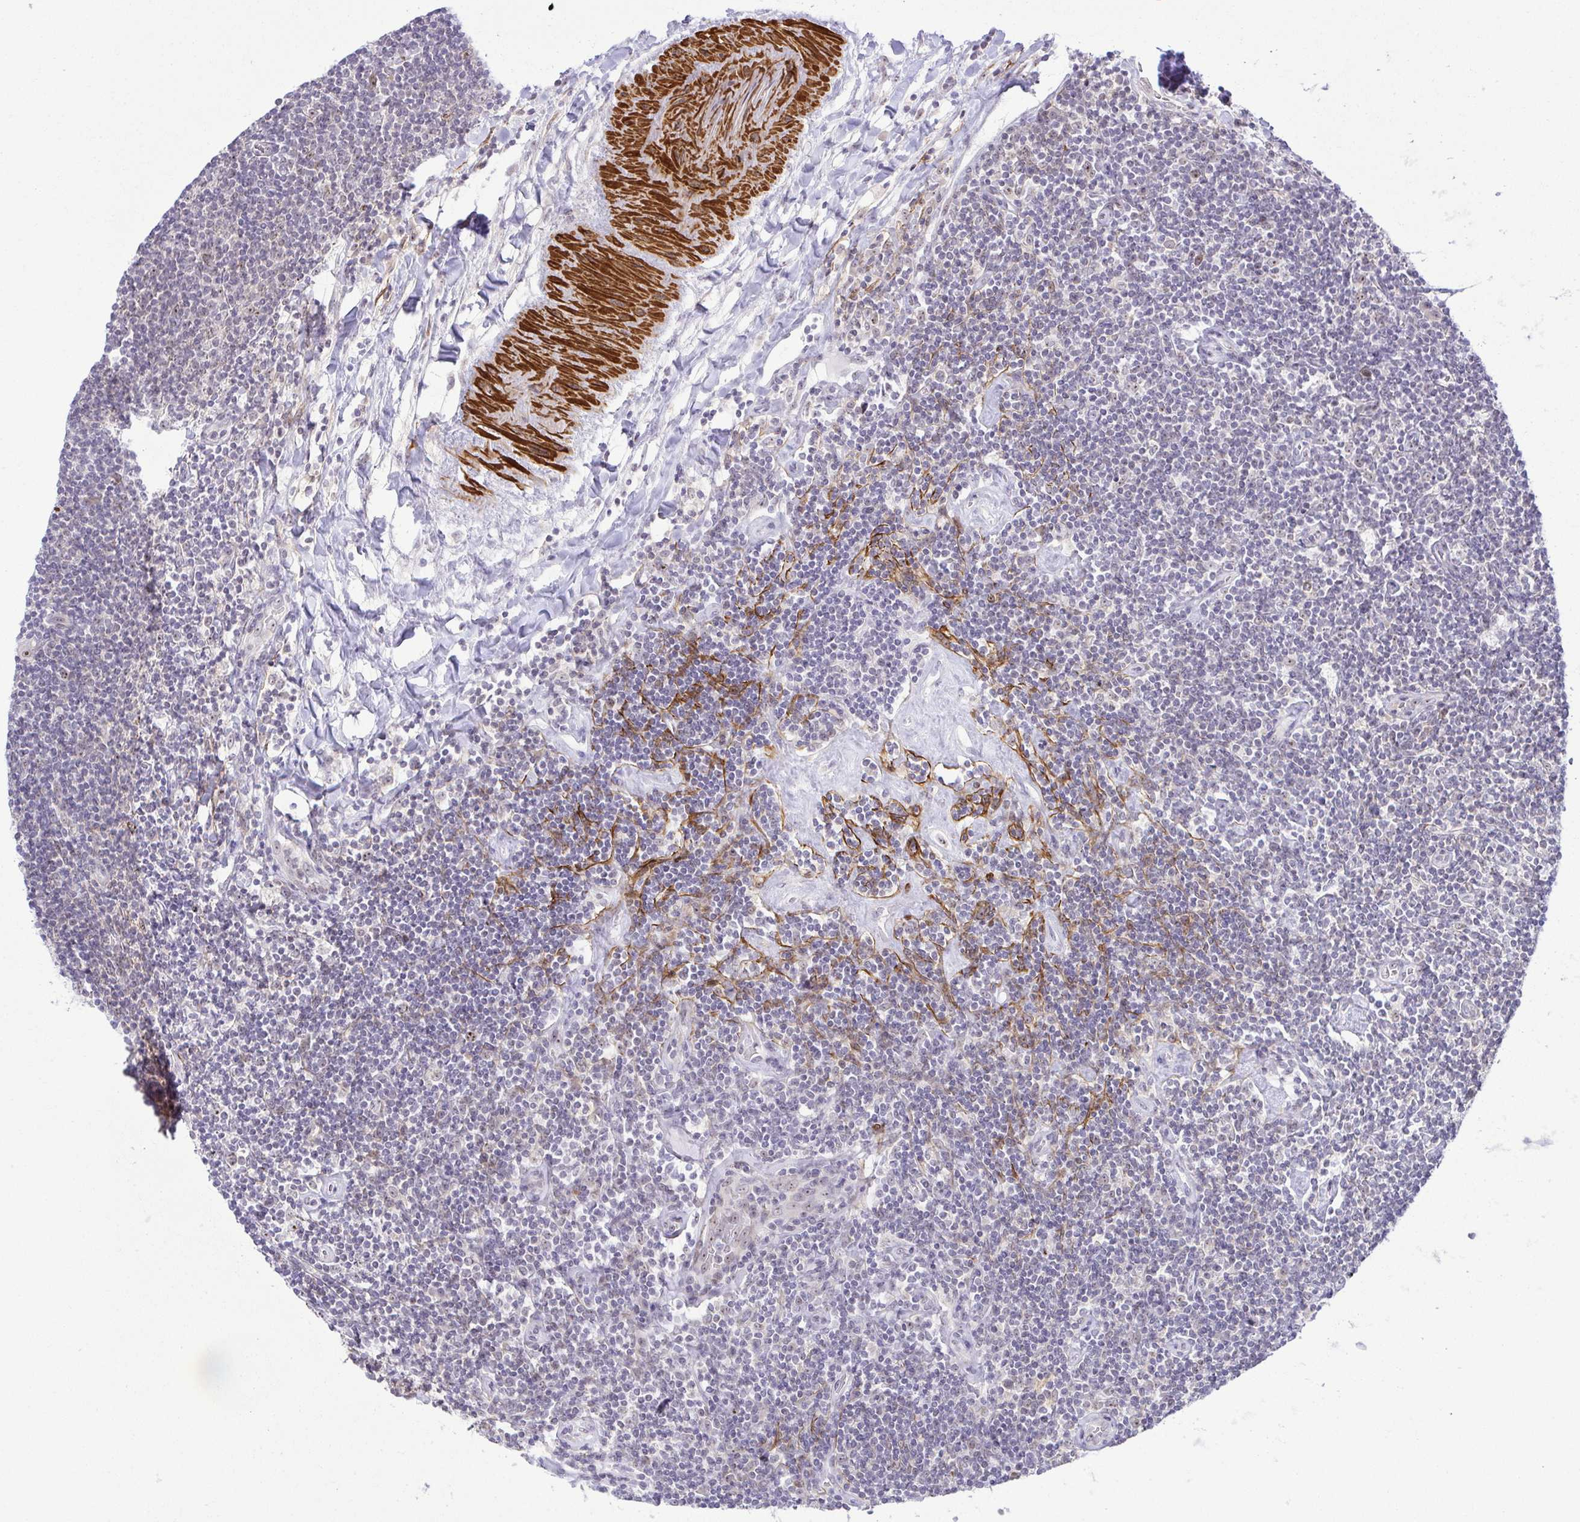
{"staining": {"intensity": "strong", "quantity": "25%-75%", "location": "nuclear"}, "tissue": "lymphoma", "cell_type": "Tumor cells", "image_type": "cancer", "snomed": [{"axis": "morphology", "description": "Hodgkin's disease, NOS"}, {"axis": "topography", "description": "Lymph node"}], "caption": "Hodgkin's disease was stained to show a protein in brown. There is high levels of strong nuclear expression in approximately 25%-75% of tumor cells.", "gene": "RSL24D1", "patient": {"sex": "male", "age": 40}}